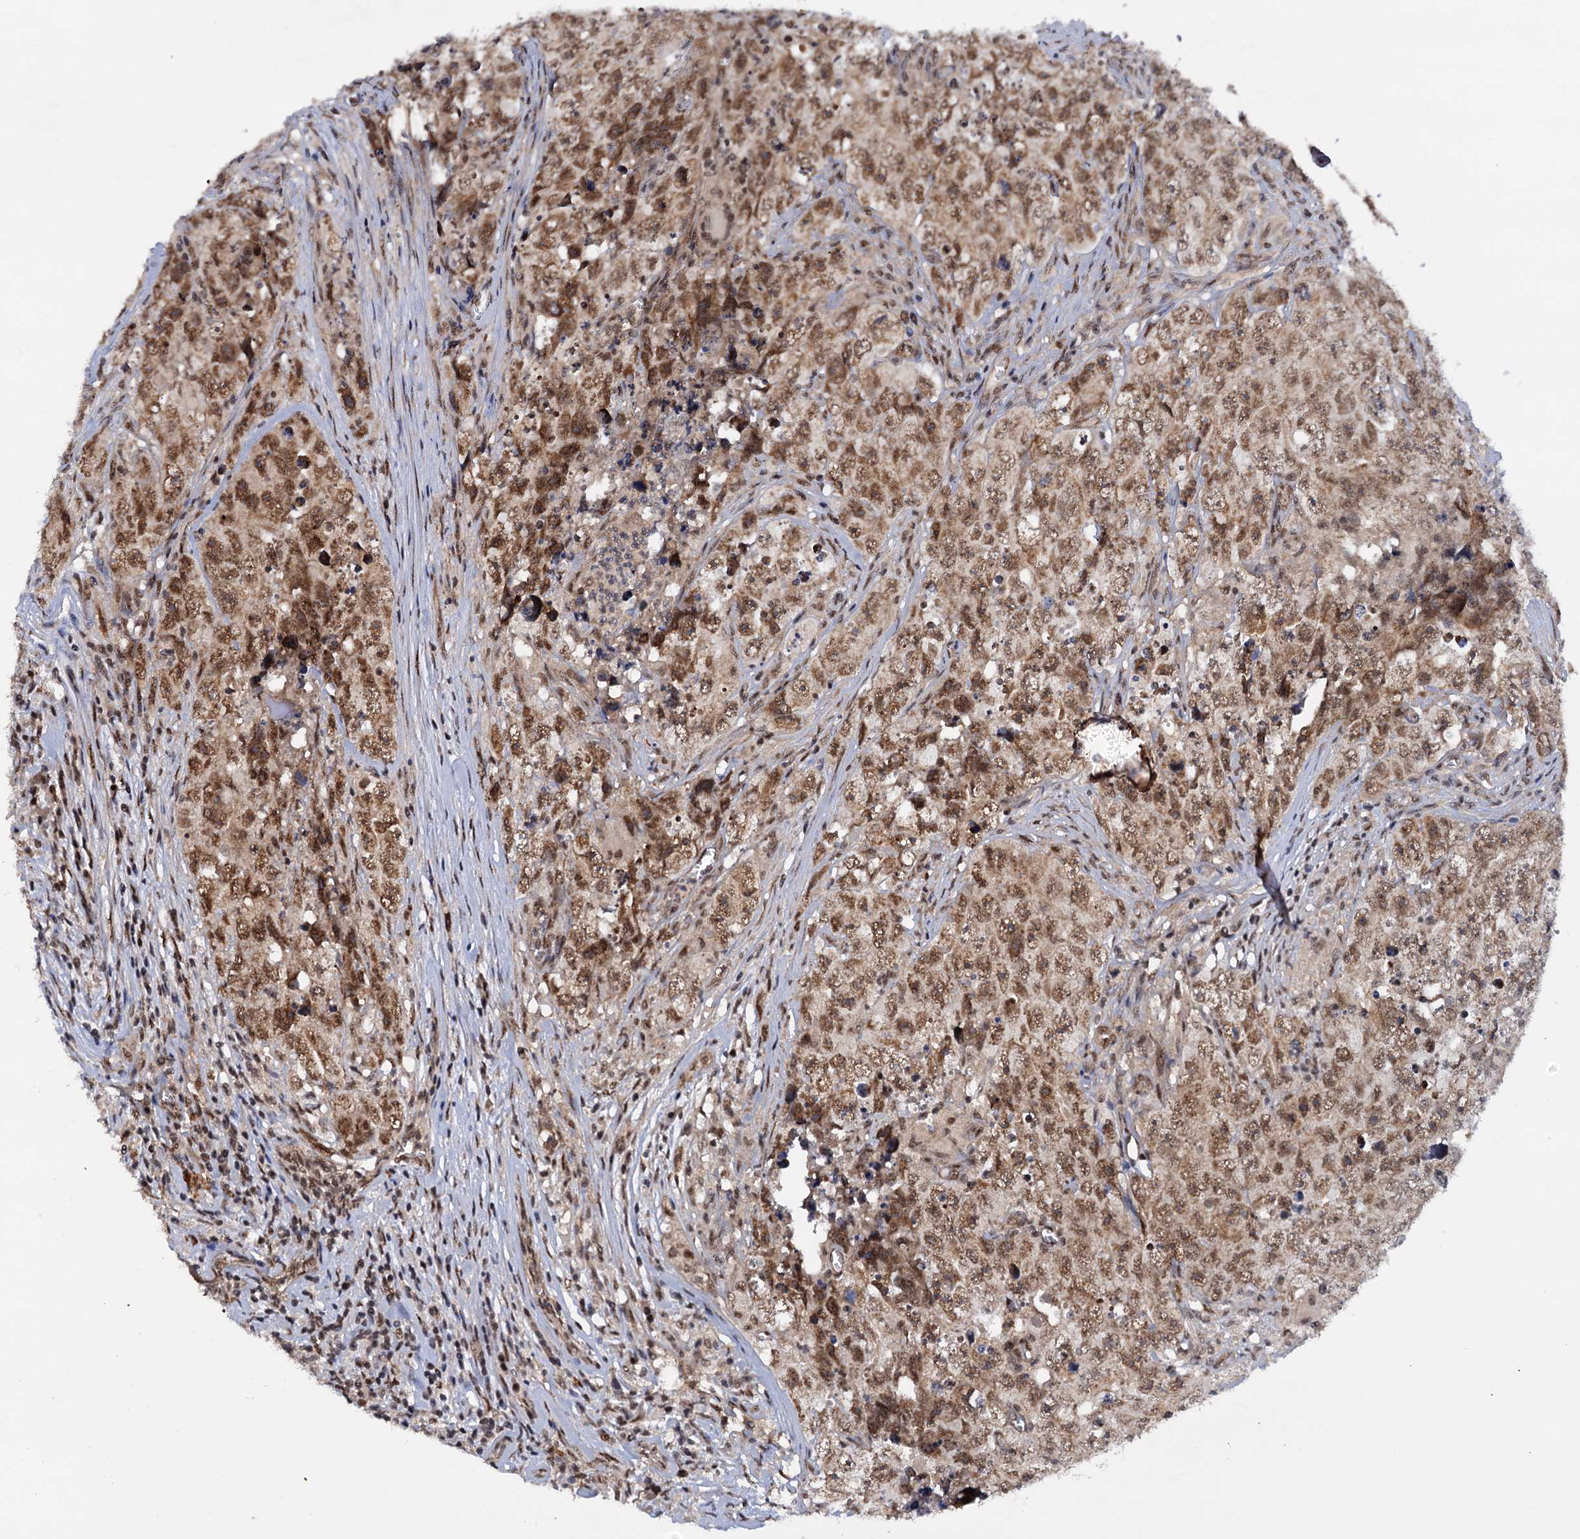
{"staining": {"intensity": "moderate", "quantity": ">75%", "location": "nuclear"}, "tissue": "testis cancer", "cell_type": "Tumor cells", "image_type": "cancer", "snomed": [{"axis": "morphology", "description": "Seminoma, NOS"}, {"axis": "morphology", "description": "Carcinoma, Embryonal, NOS"}, {"axis": "topography", "description": "Testis"}], "caption": "Moderate nuclear staining is seen in approximately >75% of tumor cells in embryonal carcinoma (testis).", "gene": "TBC1D12", "patient": {"sex": "male", "age": 43}}